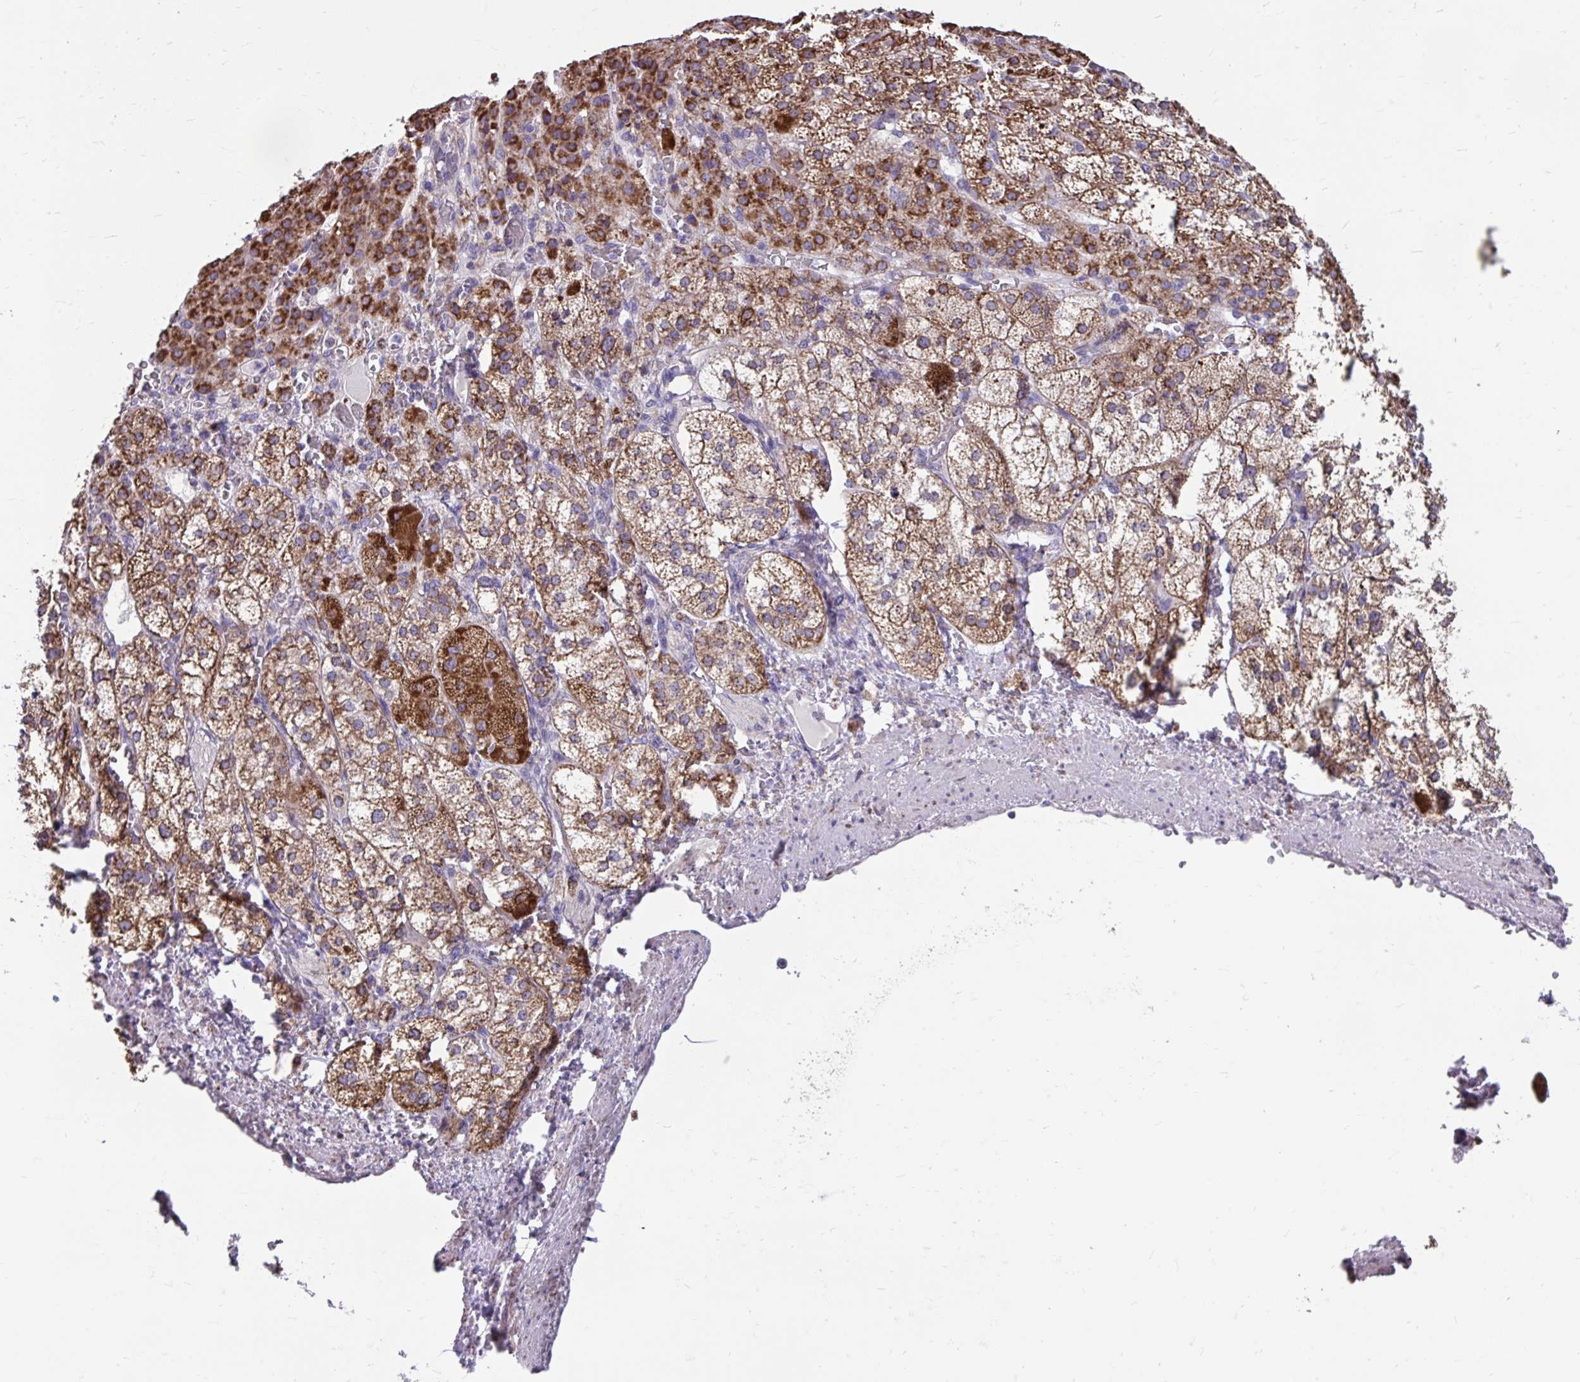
{"staining": {"intensity": "strong", "quantity": ">75%", "location": "cytoplasmic/membranous"}, "tissue": "adrenal gland", "cell_type": "Glandular cells", "image_type": "normal", "snomed": [{"axis": "morphology", "description": "Normal tissue, NOS"}, {"axis": "topography", "description": "Adrenal gland"}], "caption": "A high amount of strong cytoplasmic/membranous expression is identified in approximately >75% of glandular cells in unremarkable adrenal gland.", "gene": "LINGO4", "patient": {"sex": "female", "age": 60}}